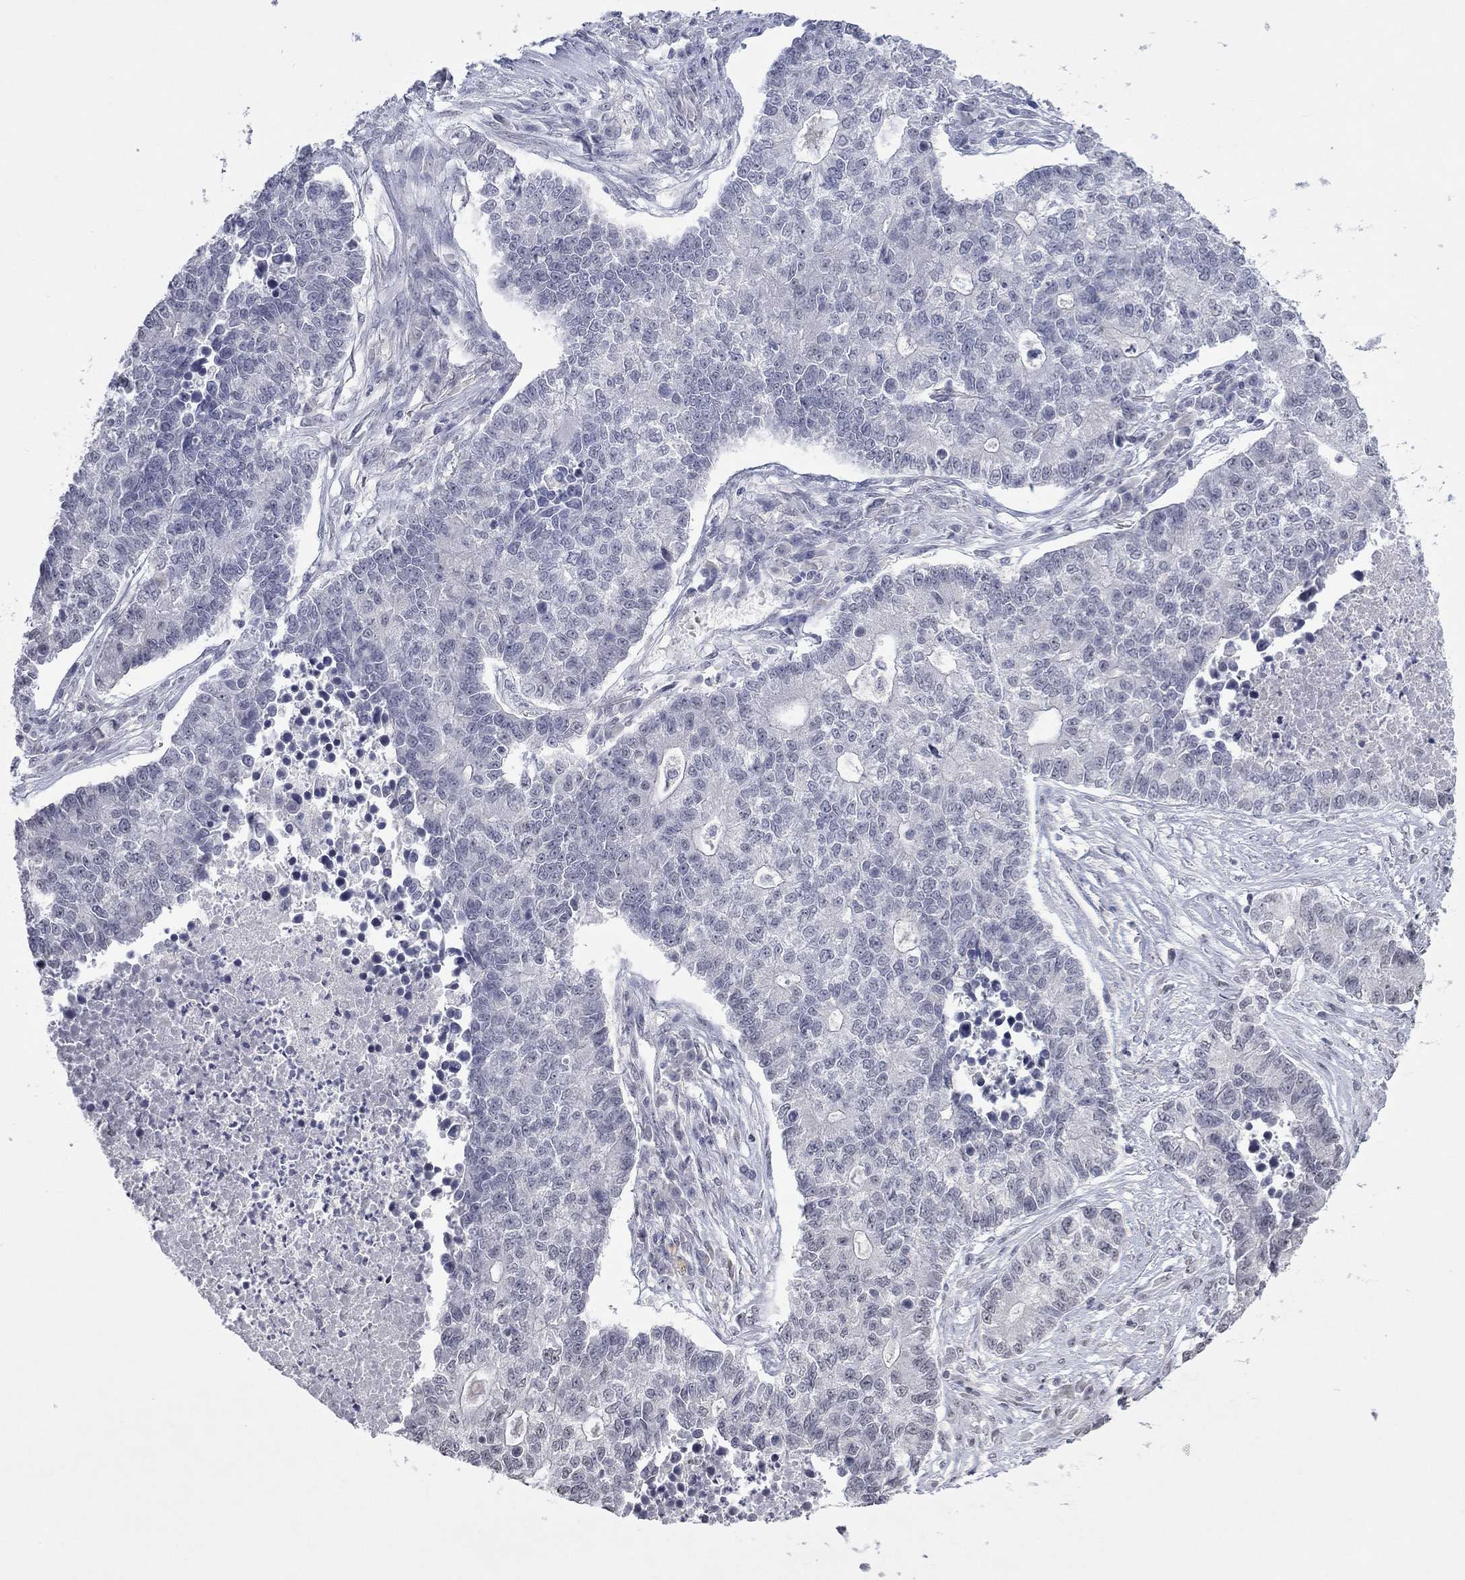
{"staining": {"intensity": "negative", "quantity": "none", "location": "none"}, "tissue": "lung cancer", "cell_type": "Tumor cells", "image_type": "cancer", "snomed": [{"axis": "morphology", "description": "Adenocarcinoma, NOS"}, {"axis": "topography", "description": "Lung"}], "caption": "Protein analysis of lung cancer (adenocarcinoma) demonstrates no significant expression in tumor cells.", "gene": "TMEM143", "patient": {"sex": "male", "age": 57}}